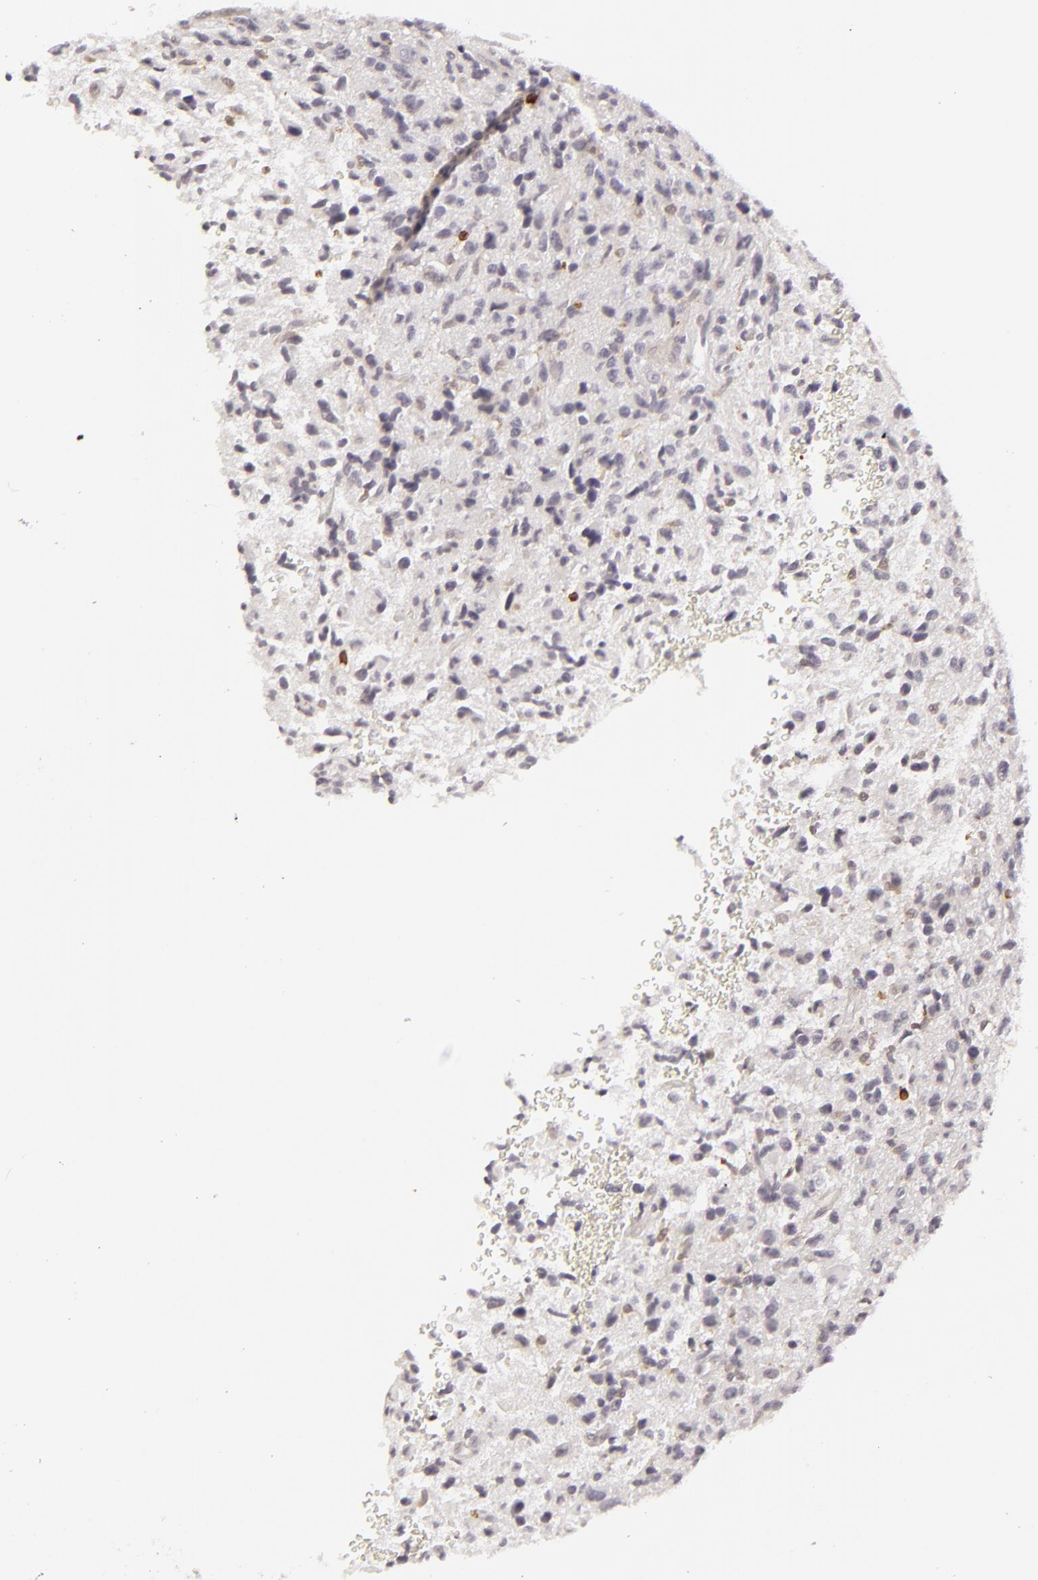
{"staining": {"intensity": "moderate", "quantity": "<25%", "location": "cytoplasmic/membranous"}, "tissue": "glioma", "cell_type": "Tumor cells", "image_type": "cancer", "snomed": [{"axis": "morphology", "description": "Glioma, malignant, High grade"}, {"axis": "topography", "description": "Brain"}], "caption": "Tumor cells demonstrate low levels of moderate cytoplasmic/membranous positivity in about <25% of cells in human glioma.", "gene": "APOBEC3G", "patient": {"sex": "female", "age": 60}}